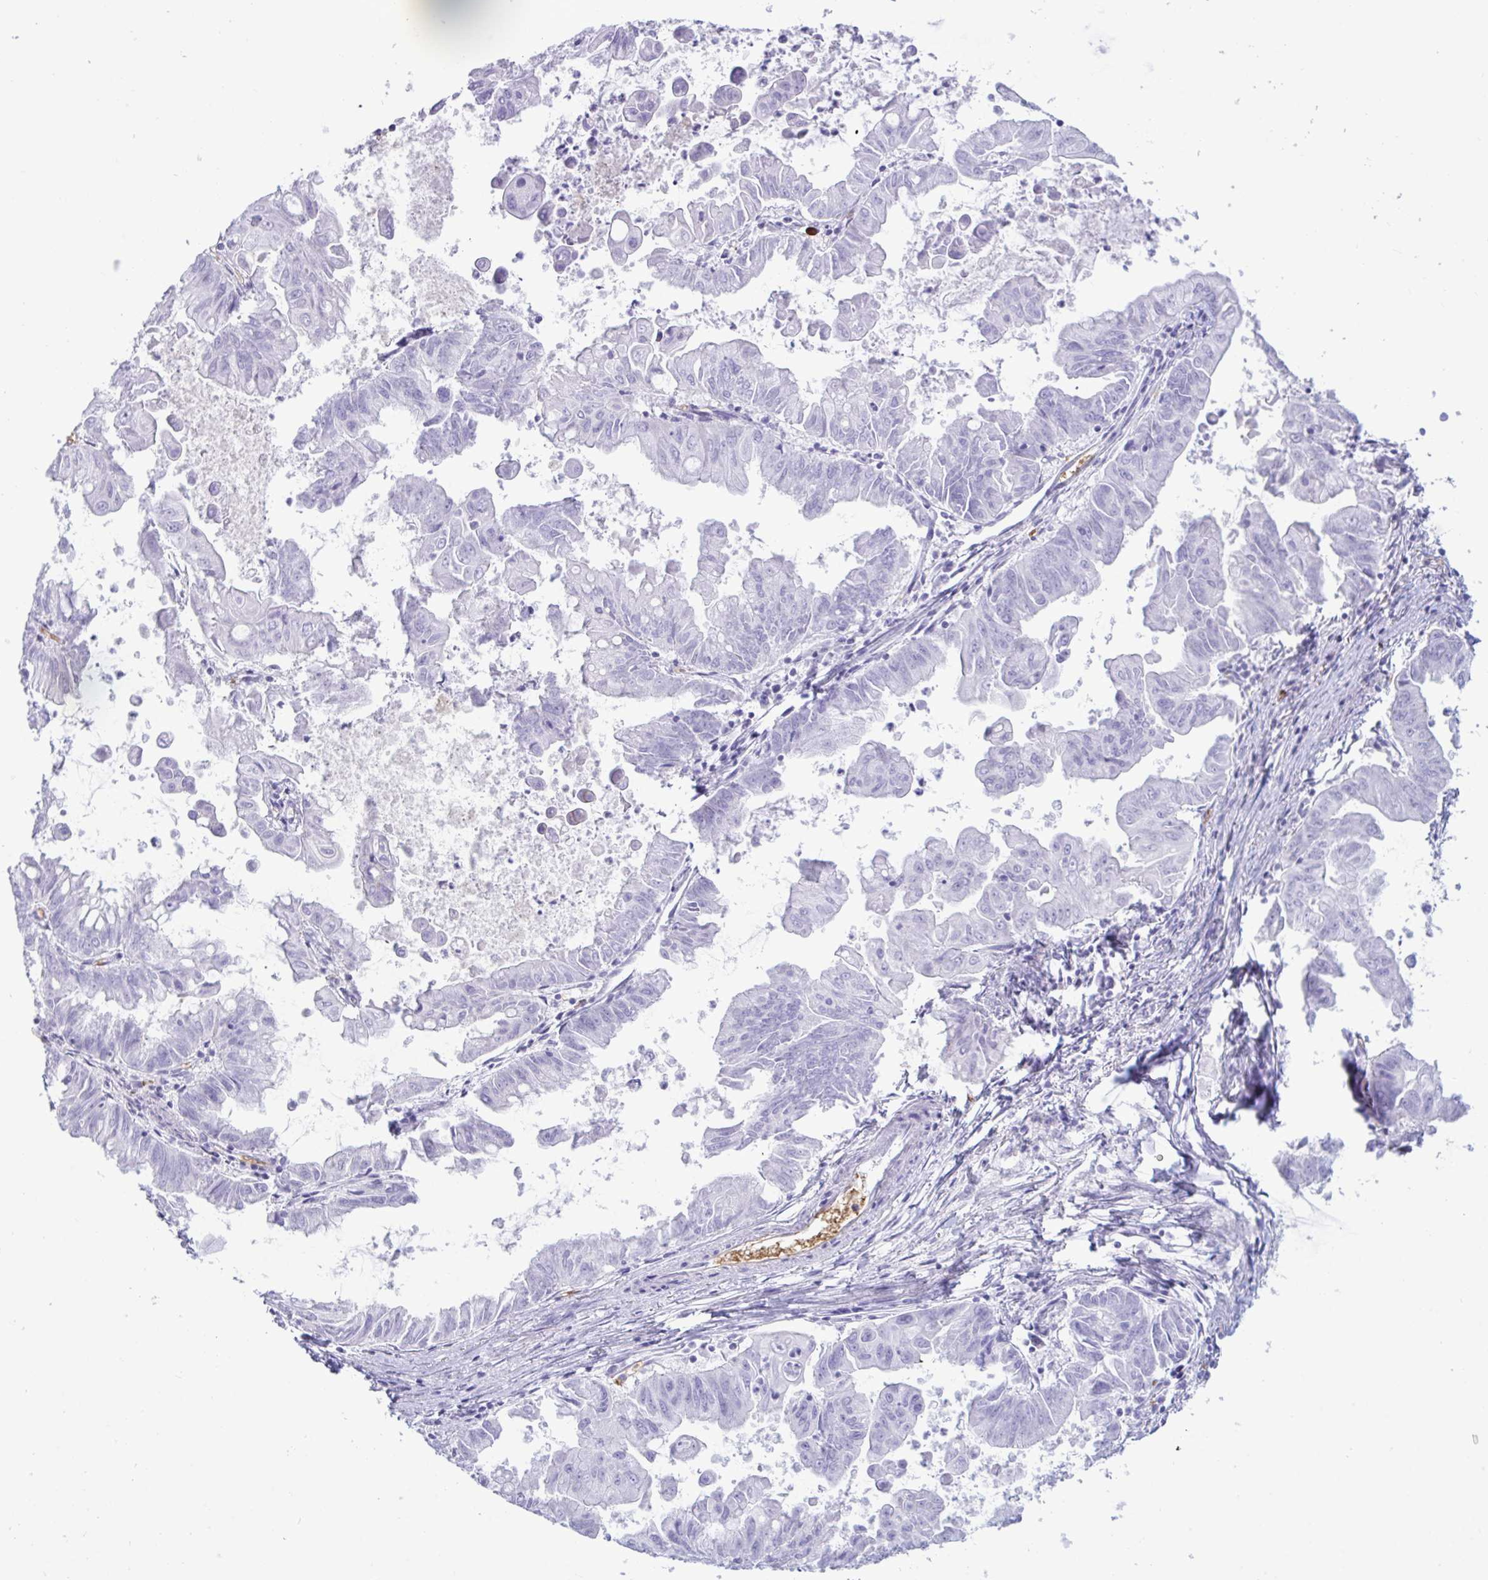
{"staining": {"intensity": "negative", "quantity": "none", "location": "none"}, "tissue": "stomach cancer", "cell_type": "Tumor cells", "image_type": "cancer", "snomed": [{"axis": "morphology", "description": "Adenocarcinoma, NOS"}, {"axis": "topography", "description": "Stomach, upper"}], "caption": "A high-resolution image shows IHC staining of adenocarcinoma (stomach), which shows no significant positivity in tumor cells.", "gene": "SLC2A1", "patient": {"sex": "male", "age": 80}}